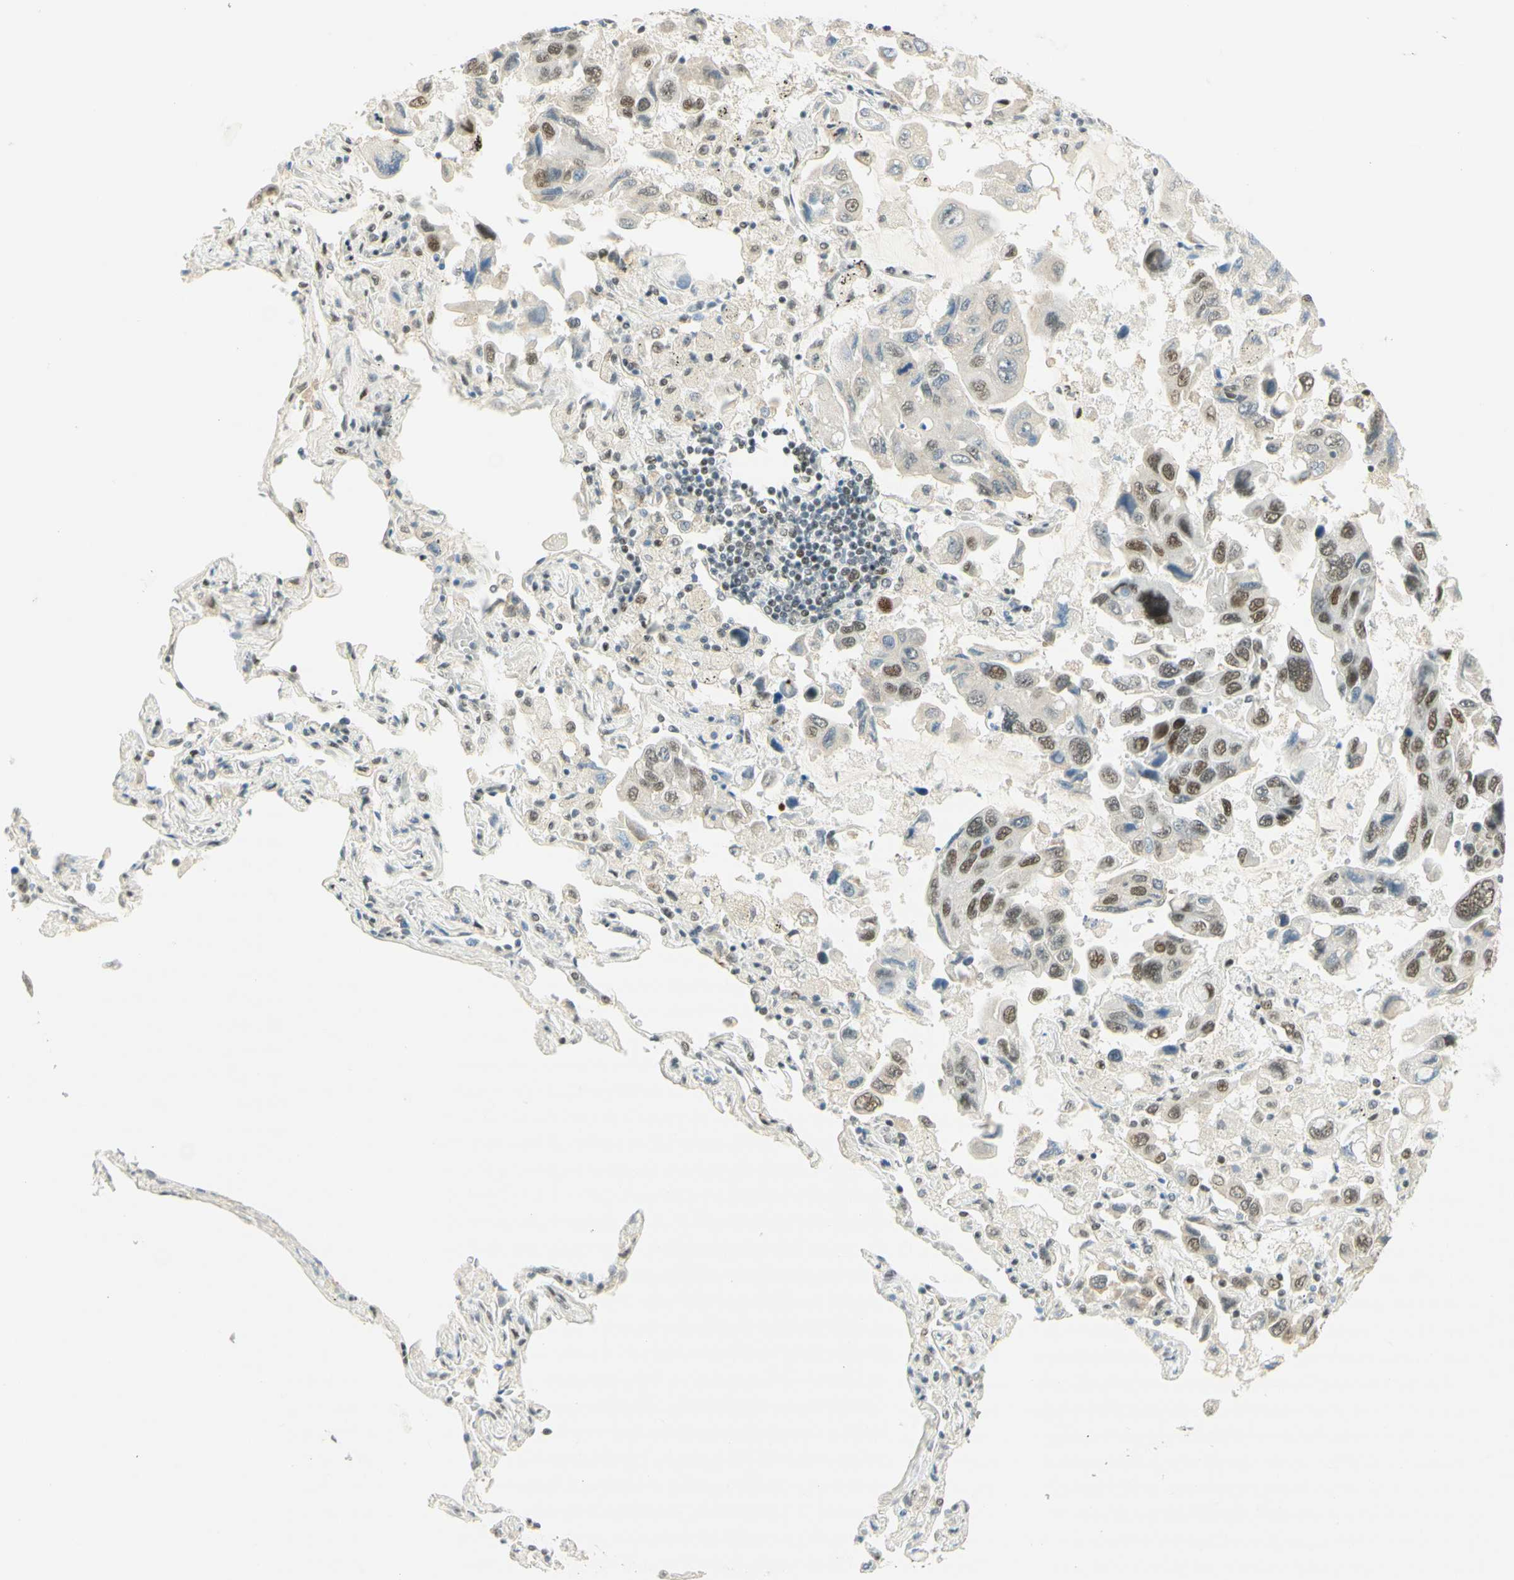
{"staining": {"intensity": "weak", "quantity": ">75%", "location": "nuclear"}, "tissue": "lung cancer", "cell_type": "Tumor cells", "image_type": "cancer", "snomed": [{"axis": "morphology", "description": "Adenocarcinoma, NOS"}, {"axis": "topography", "description": "Lung"}], "caption": "Human adenocarcinoma (lung) stained with a protein marker shows weak staining in tumor cells.", "gene": "PMS2", "patient": {"sex": "male", "age": 64}}